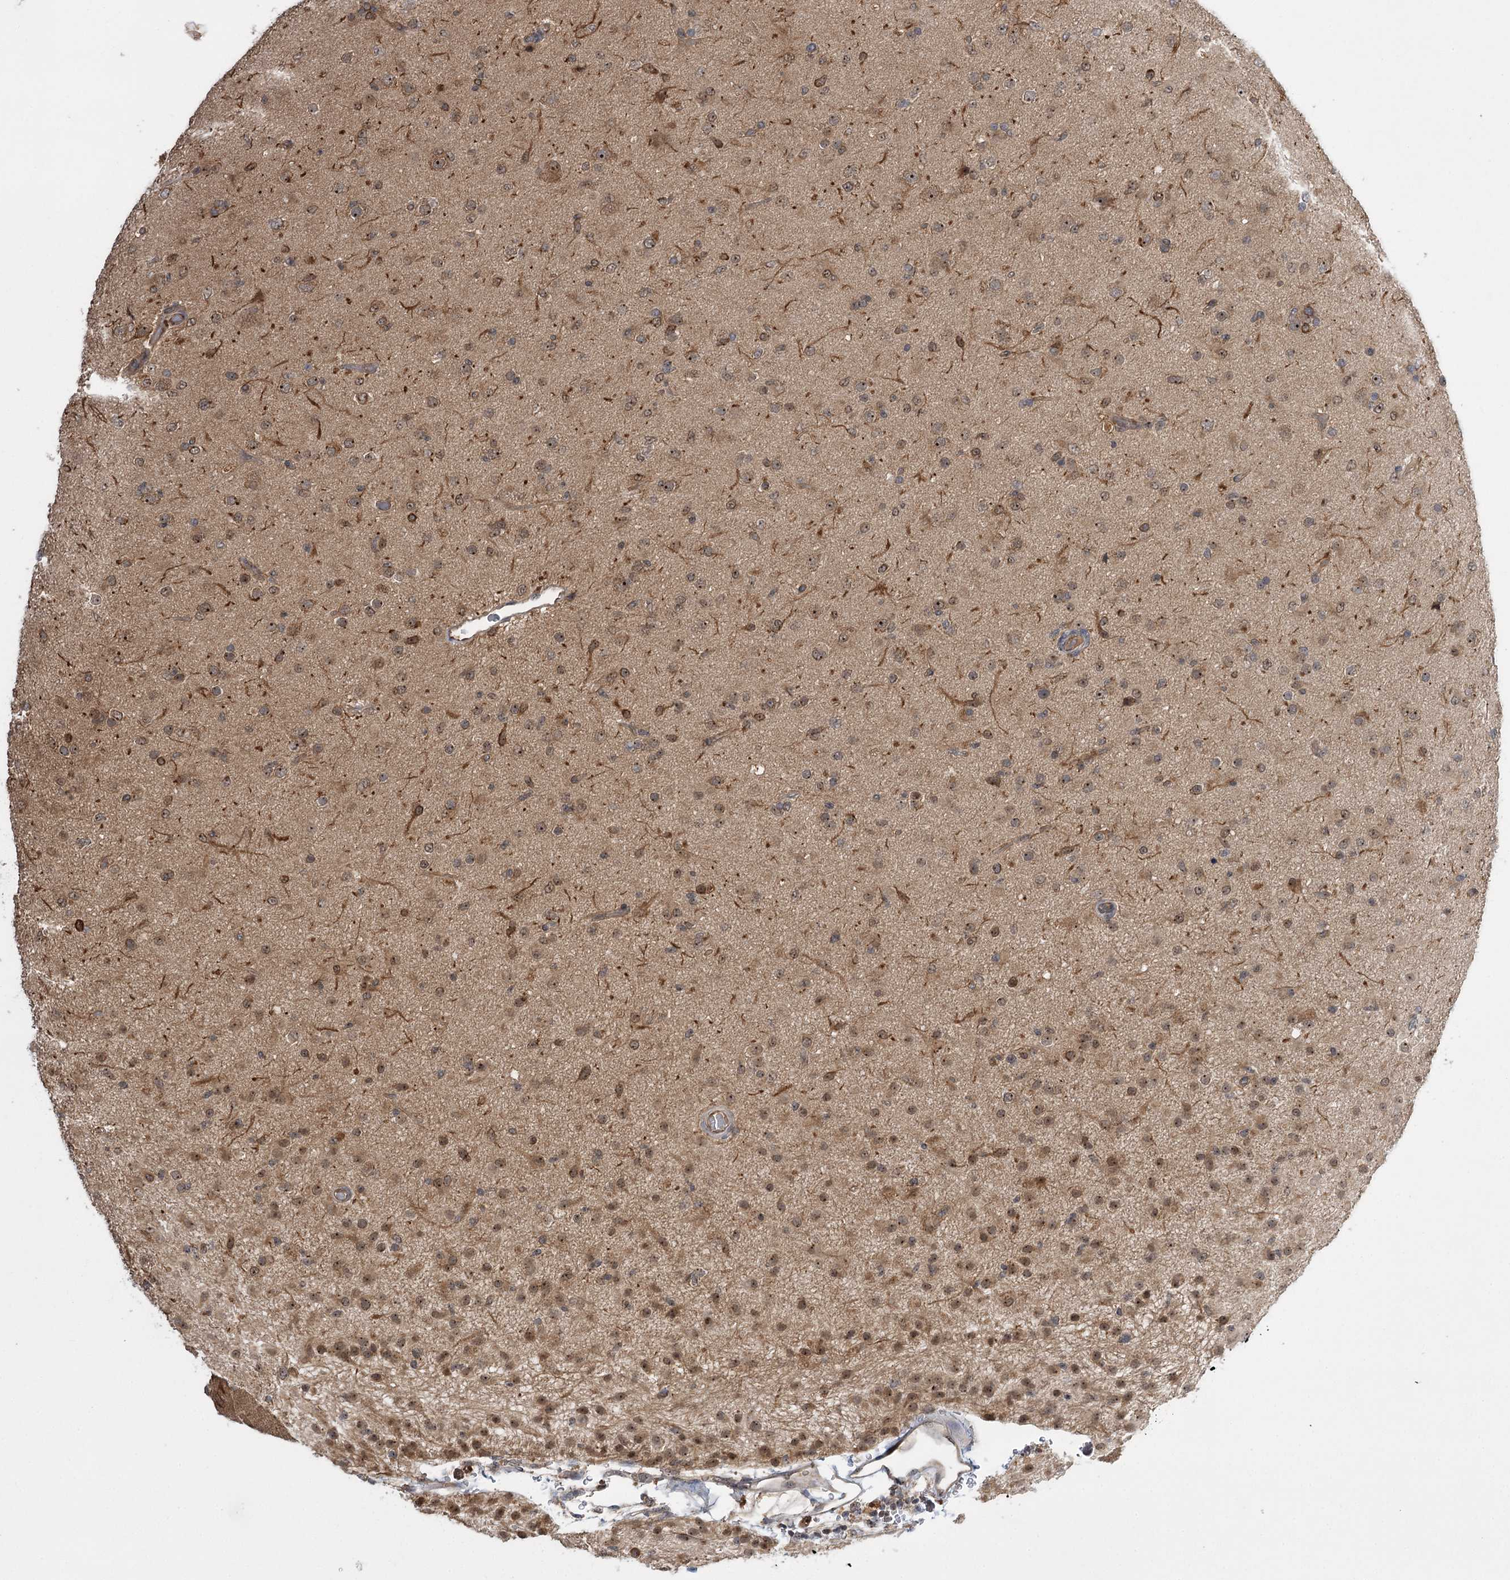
{"staining": {"intensity": "weak", "quantity": ">75%", "location": "nuclear"}, "tissue": "glioma", "cell_type": "Tumor cells", "image_type": "cancer", "snomed": [{"axis": "morphology", "description": "Glioma, malignant, Low grade"}, {"axis": "topography", "description": "Brain"}], "caption": "Tumor cells display low levels of weak nuclear staining in about >75% of cells in malignant glioma (low-grade).", "gene": "SERGEF", "patient": {"sex": "male", "age": 65}}